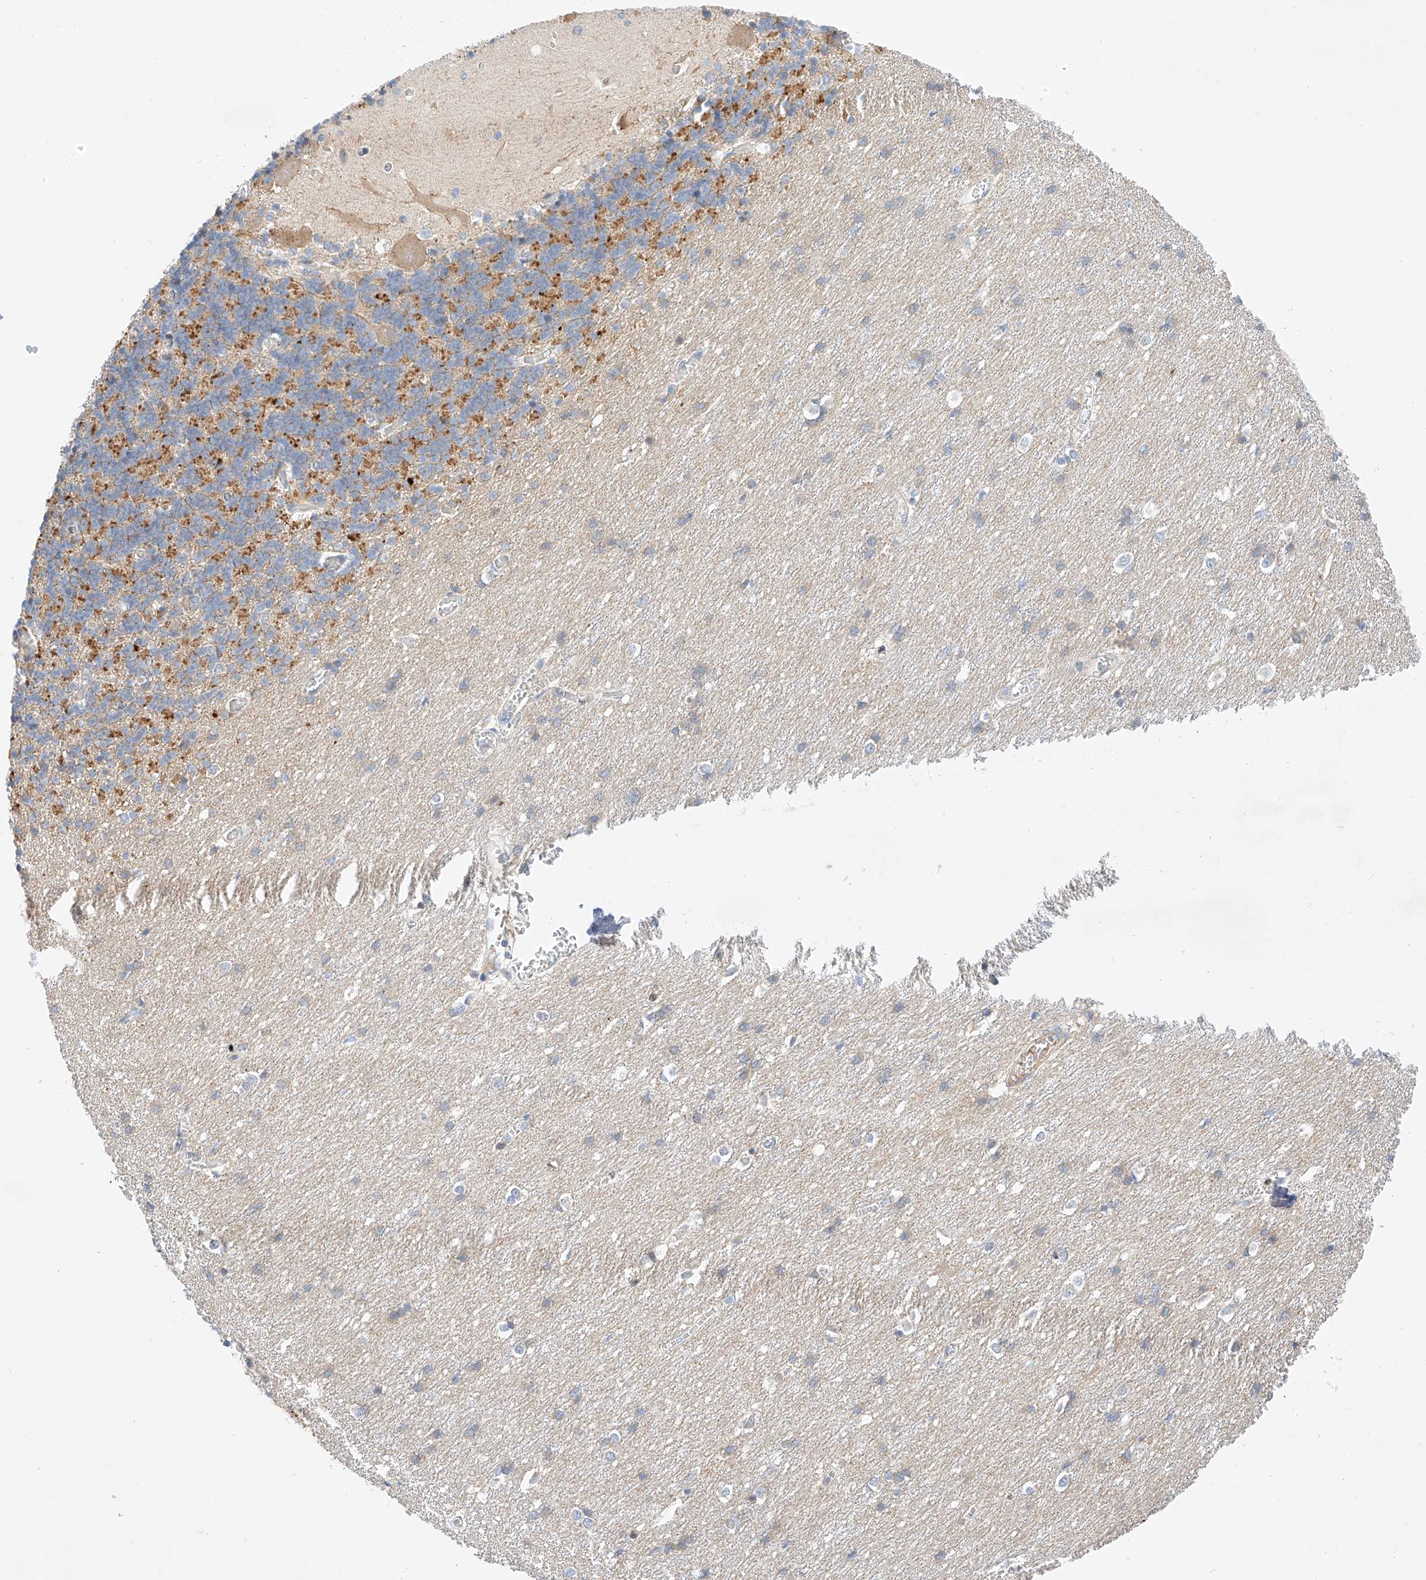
{"staining": {"intensity": "moderate", "quantity": ">75%", "location": "cytoplasmic/membranous"}, "tissue": "cerebellum", "cell_type": "Cells in granular layer", "image_type": "normal", "snomed": [{"axis": "morphology", "description": "Normal tissue, NOS"}, {"axis": "topography", "description": "Cerebellum"}], "caption": "Cells in granular layer show moderate cytoplasmic/membranous expression in approximately >75% of cells in normal cerebellum.", "gene": "C6orf118", "patient": {"sex": "male", "age": 37}}